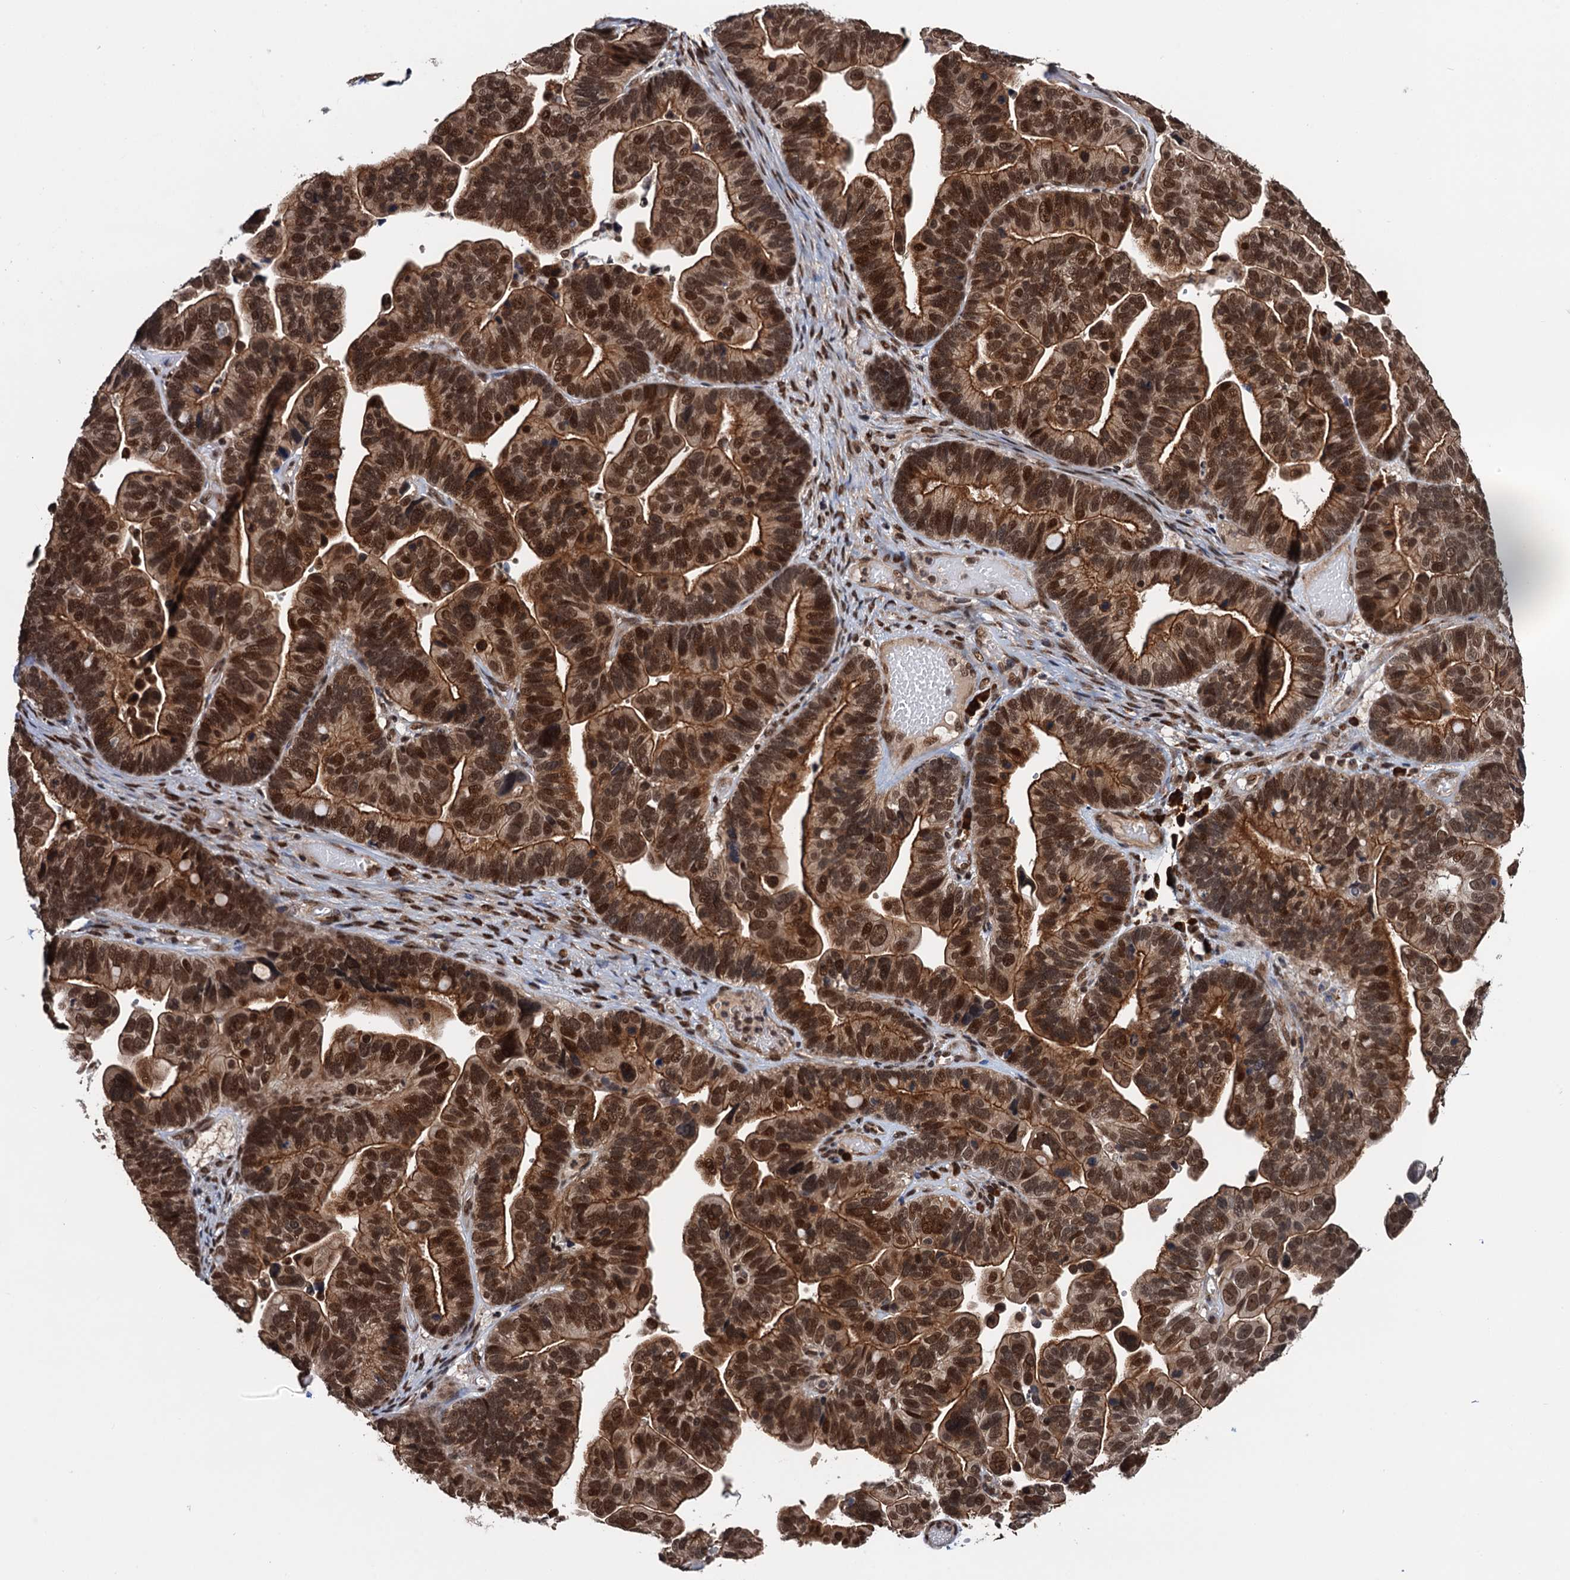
{"staining": {"intensity": "strong", "quantity": ">75%", "location": "cytoplasmic/membranous,nuclear"}, "tissue": "ovarian cancer", "cell_type": "Tumor cells", "image_type": "cancer", "snomed": [{"axis": "morphology", "description": "Cystadenocarcinoma, serous, NOS"}, {"axis": "topography", "description": "Ovary"}], "caption": "Protein staining of ovarian cancer tissue displays strong cytoplasmic/membranous and nuclear positivity in about >75% of tumor cells.", "gene": "RASSF4", "patient": {"sex": "female", "age": 56}}